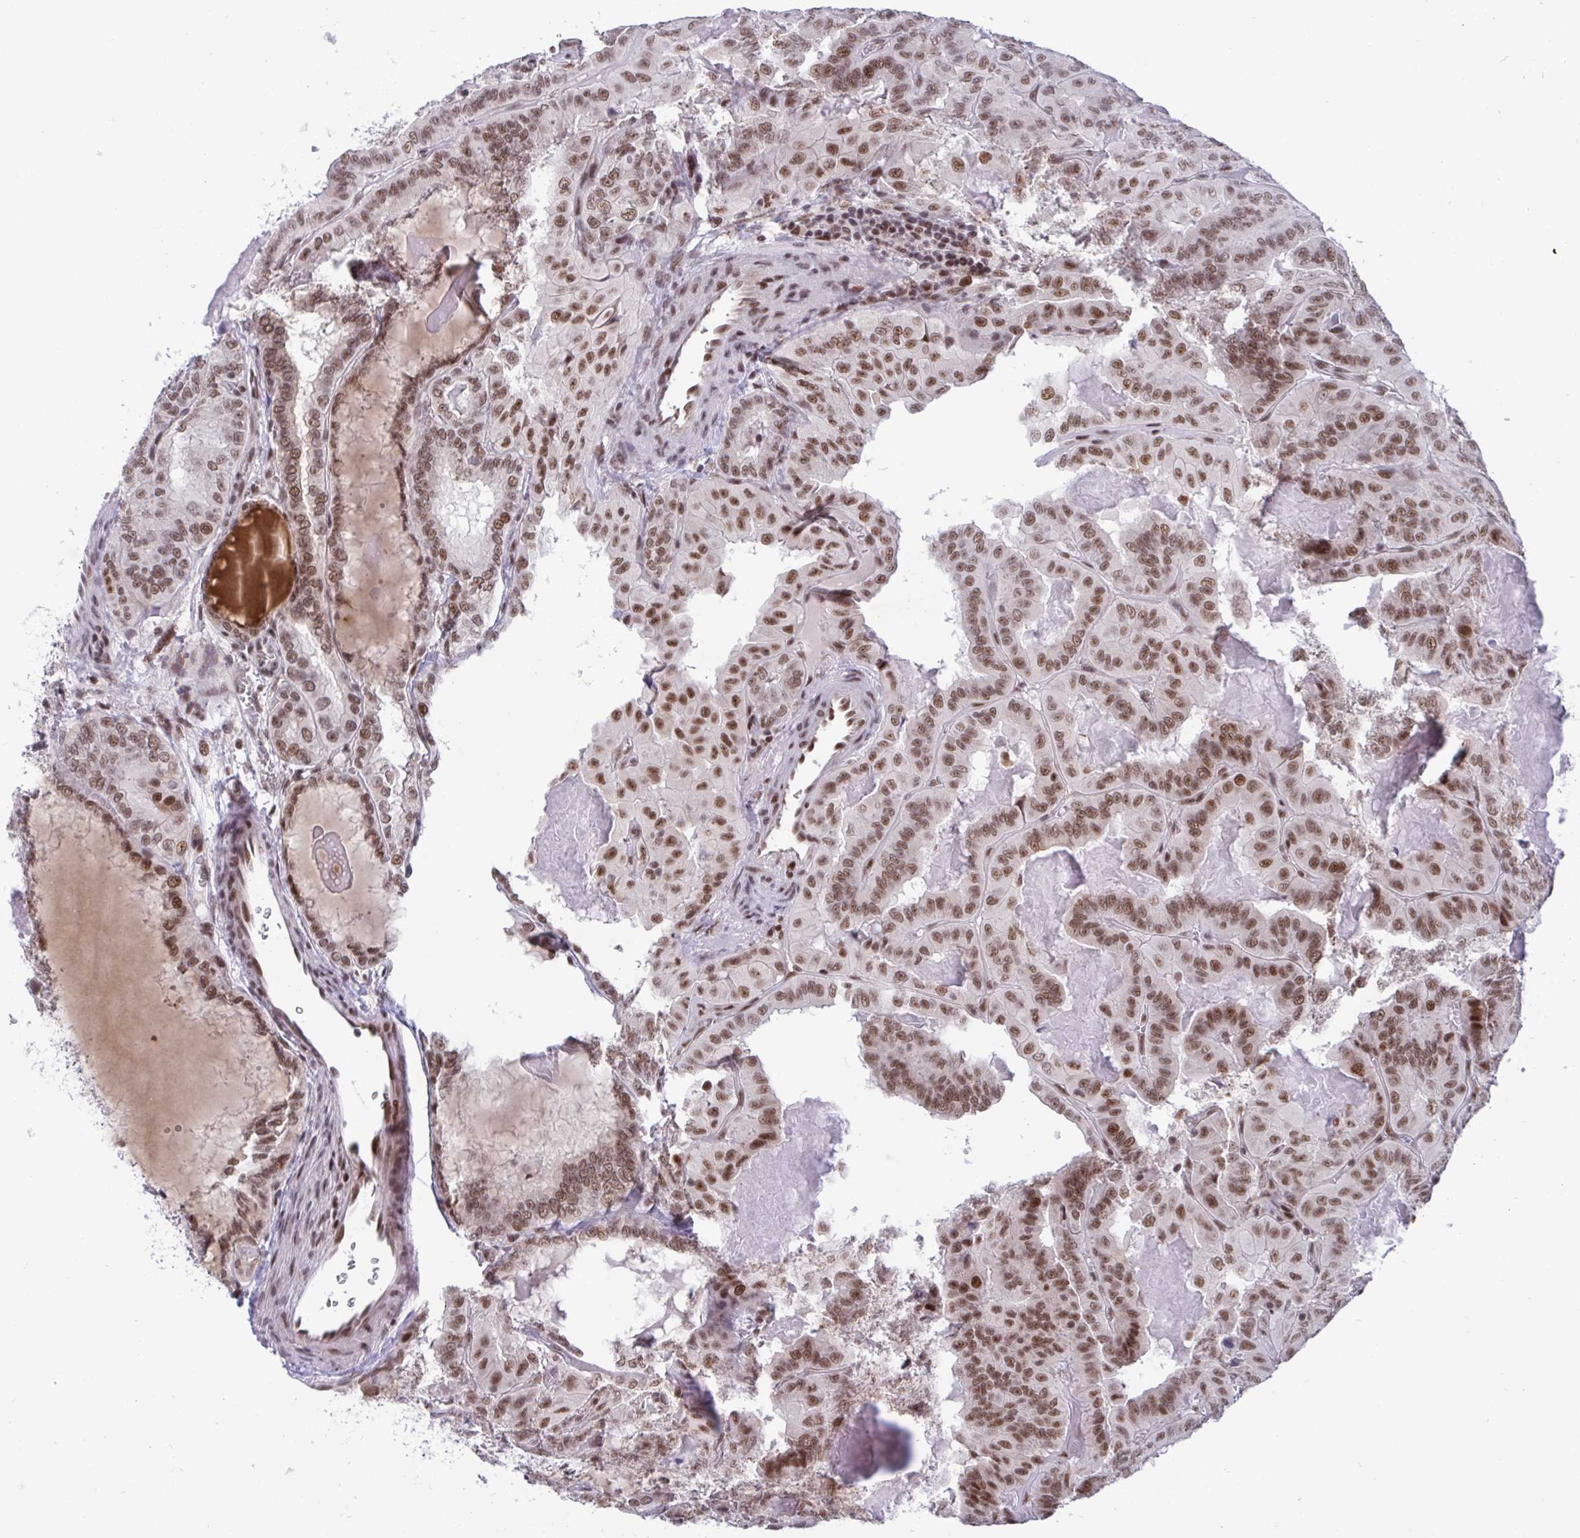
{"staining": {"intensity": "moderate", "quantity": ">75%", "location": "nuclear"}, "tissue": "thyroid cancer", "cell_type": "Tumor cells", "image_type": "cancer", "snomed": [{"axis": "morphology", "description": "Papillary adenocarcinoma, NOS"}, {"axis": "topography", "description": "Thyroid gland"}], "caption": "Human thyroid papillary adenocarcinoma stained for a protein (brown) shows moderate nuclear positive staining in approximately >75% of tumor cells.", "gene": "WBP11", "patient": {"sex": "female", "age": 46}}